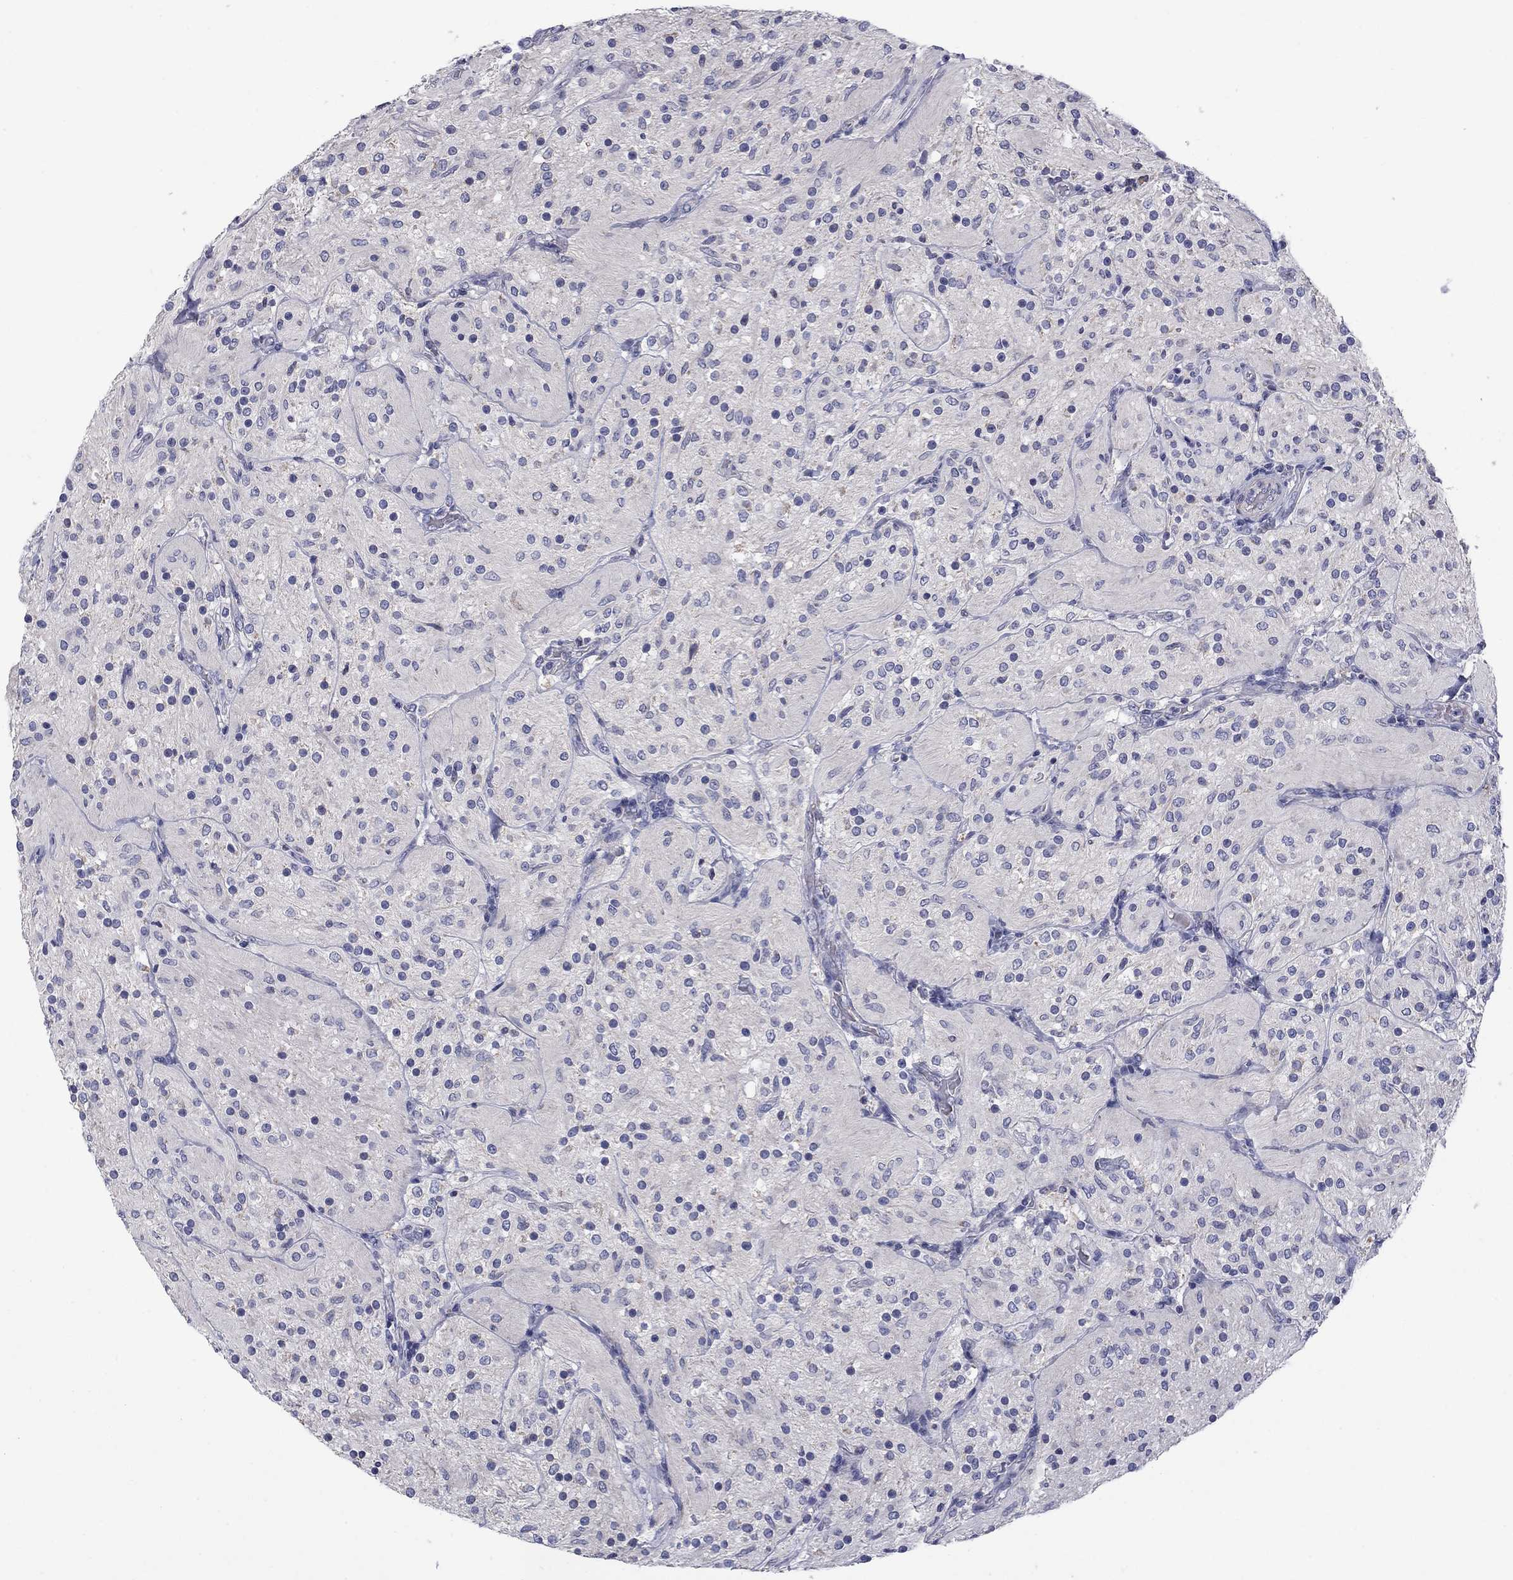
{"staining": {"intensity": "negative", "quantity": "none", "location": "none"}, "tissue": "glioma", "cell_type": "Tumor cells", "image_type": "cancer", "snomed": [{"axis": "morphology", "description": "Glioma, malignant, Low grade"}, {"axis": "topography", "description": "Brain"}], "caption": "Immunohistochemical staining of human malignant low-grade glioma reveals no significant staining in tumor cells.", "gene": "FRK", "patient": {"sex": "male", "age": 3}}